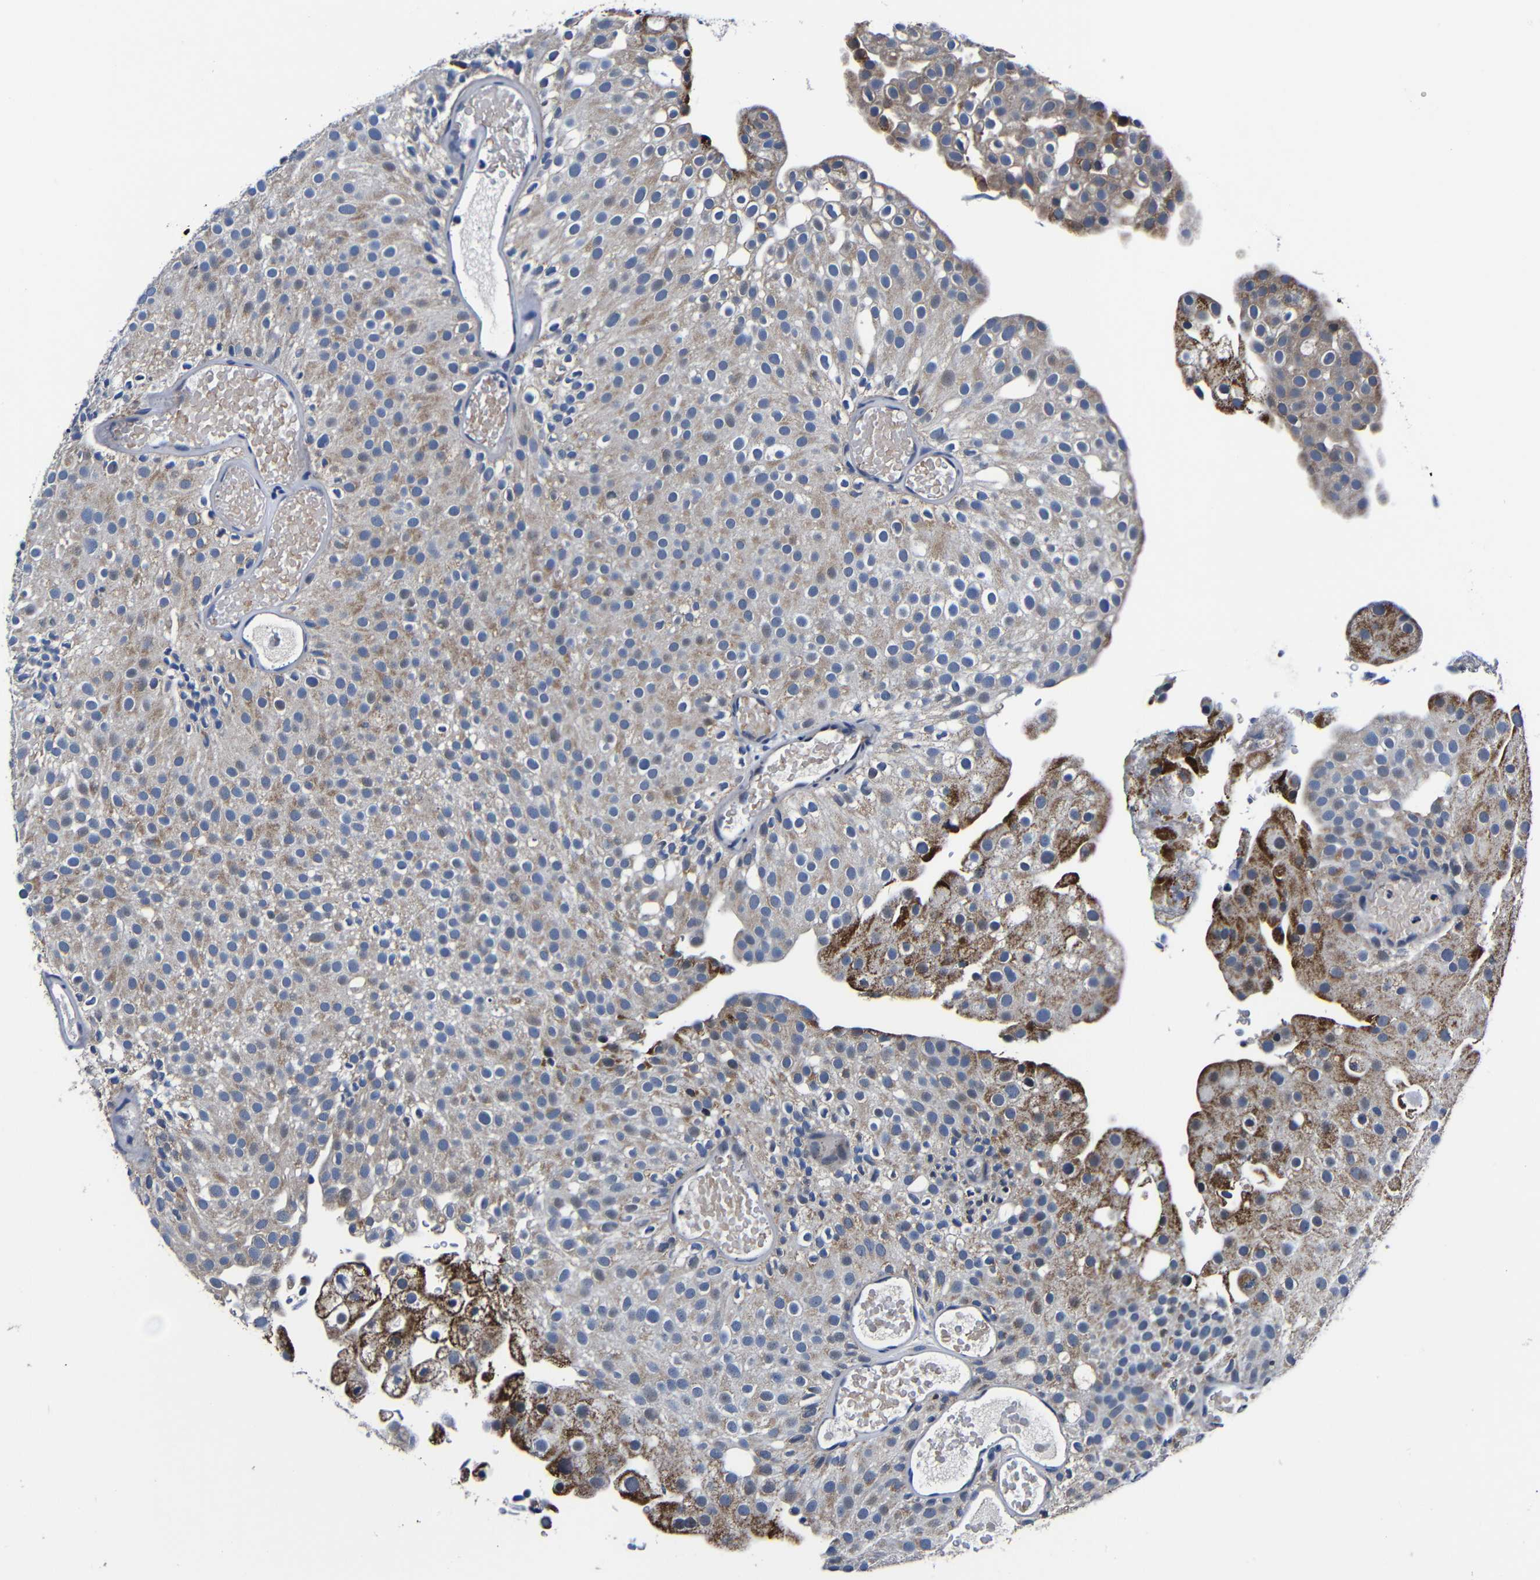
{"staining": {"intensity": "weak", "quantity": ">75%", "location": "nuclear"}, "tissue": "urothelial cancer", "cell_type": "Tumor cells", "image_type": "cancer", "snomed": [{"axis": "morphology", "description": "Urothelial carcinoma, Low grade"}, {"axis": "topography", "description": "Urinary bladder"}], "caption": "Human low-grade urothelial carcinoma stained for a protein (brown) shows weak nuclear positive expression in about >75% of tumor cells.", "gene": "DEPP1", "patient": {"sex": "male", "age": 78}}